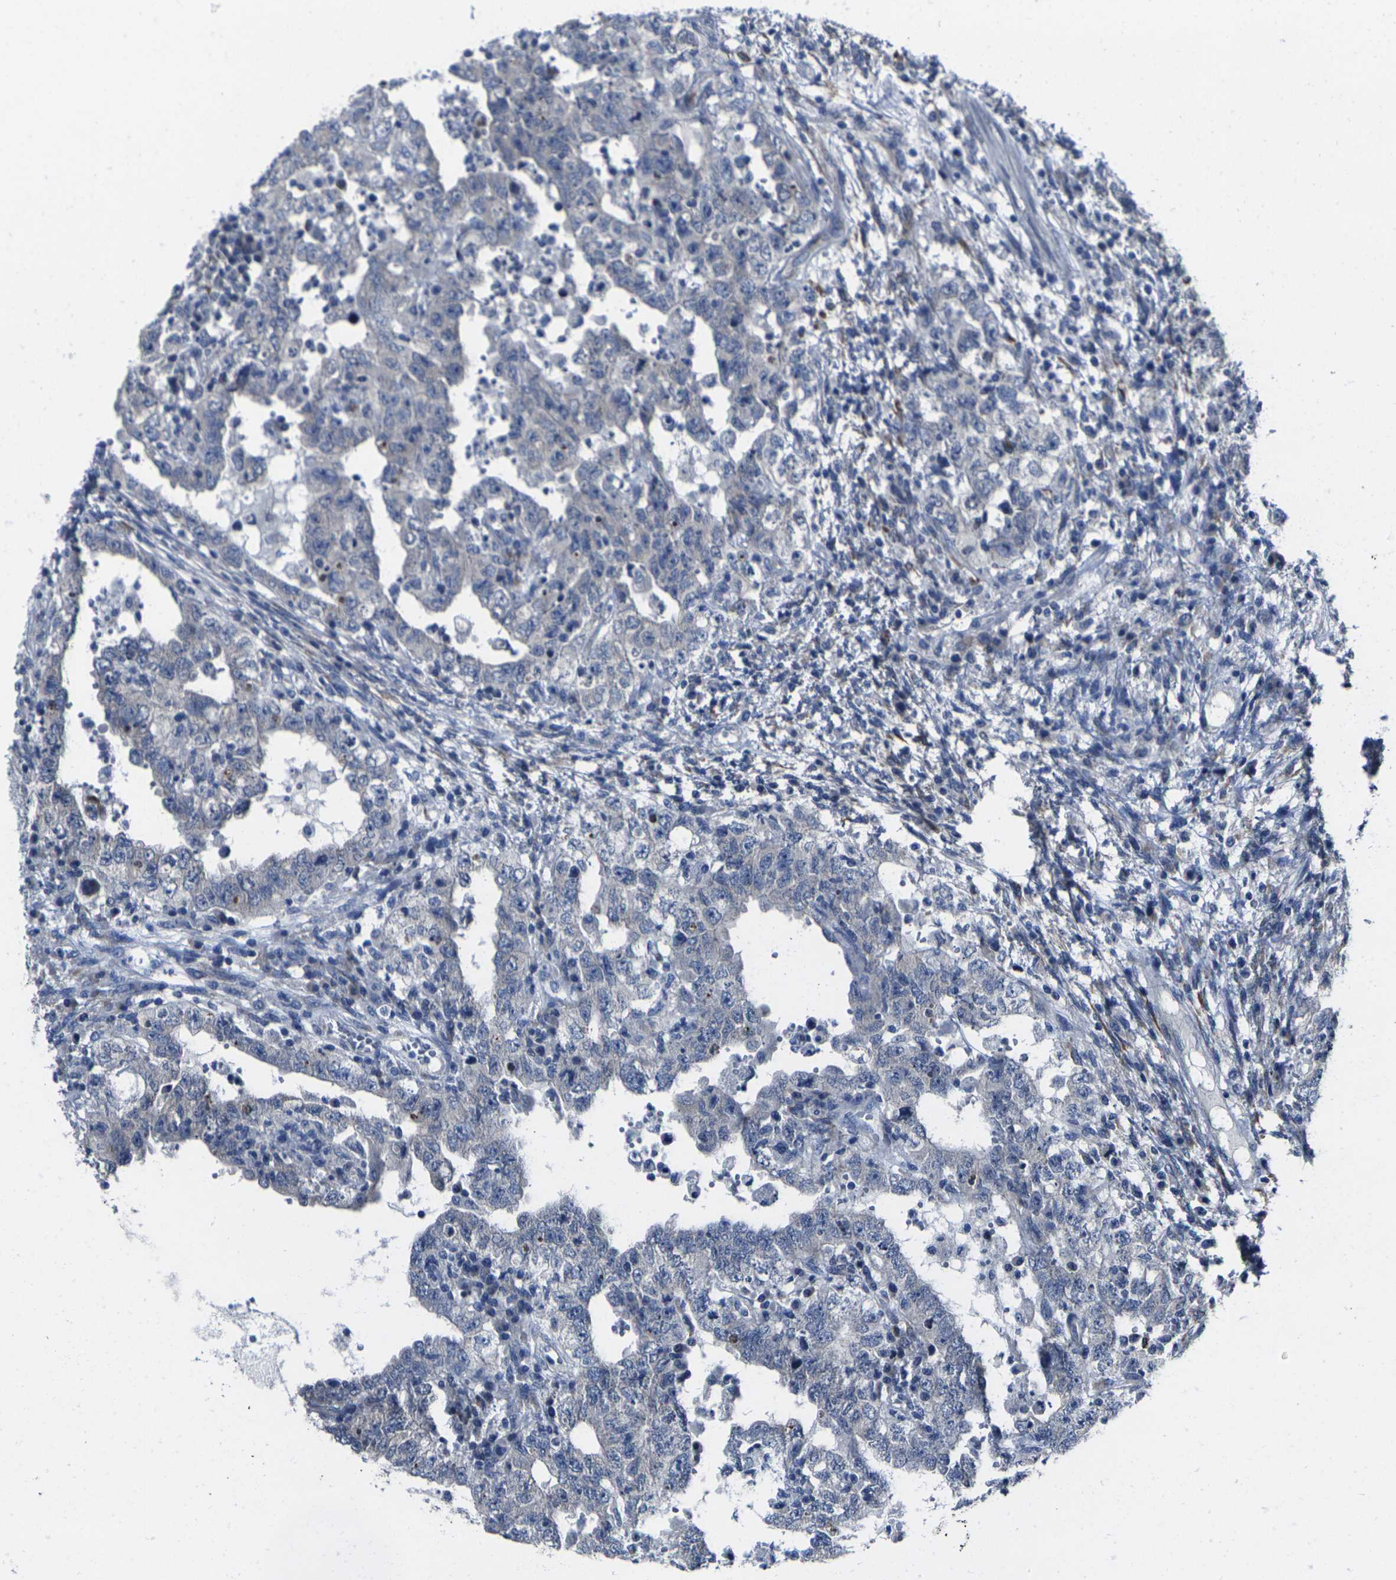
{"staining": {"intensity": "negative", "quantity": "none", "location": "none"}, "tissue": "testis cancer", "cell_type": "Tumor cells", "image_type": "cancer", "snomed": [{"axis": "morphology", "description": "Carcinoma, Embryonal, NOS"}, {"axis": "topography", "description": "Testis"}], "caption": "Tumor cells are negative for brown protein staining in testis embryonal carcinoma.", "gene": "CYP2C8", "patient": {"sex": "male", "age": 26}}